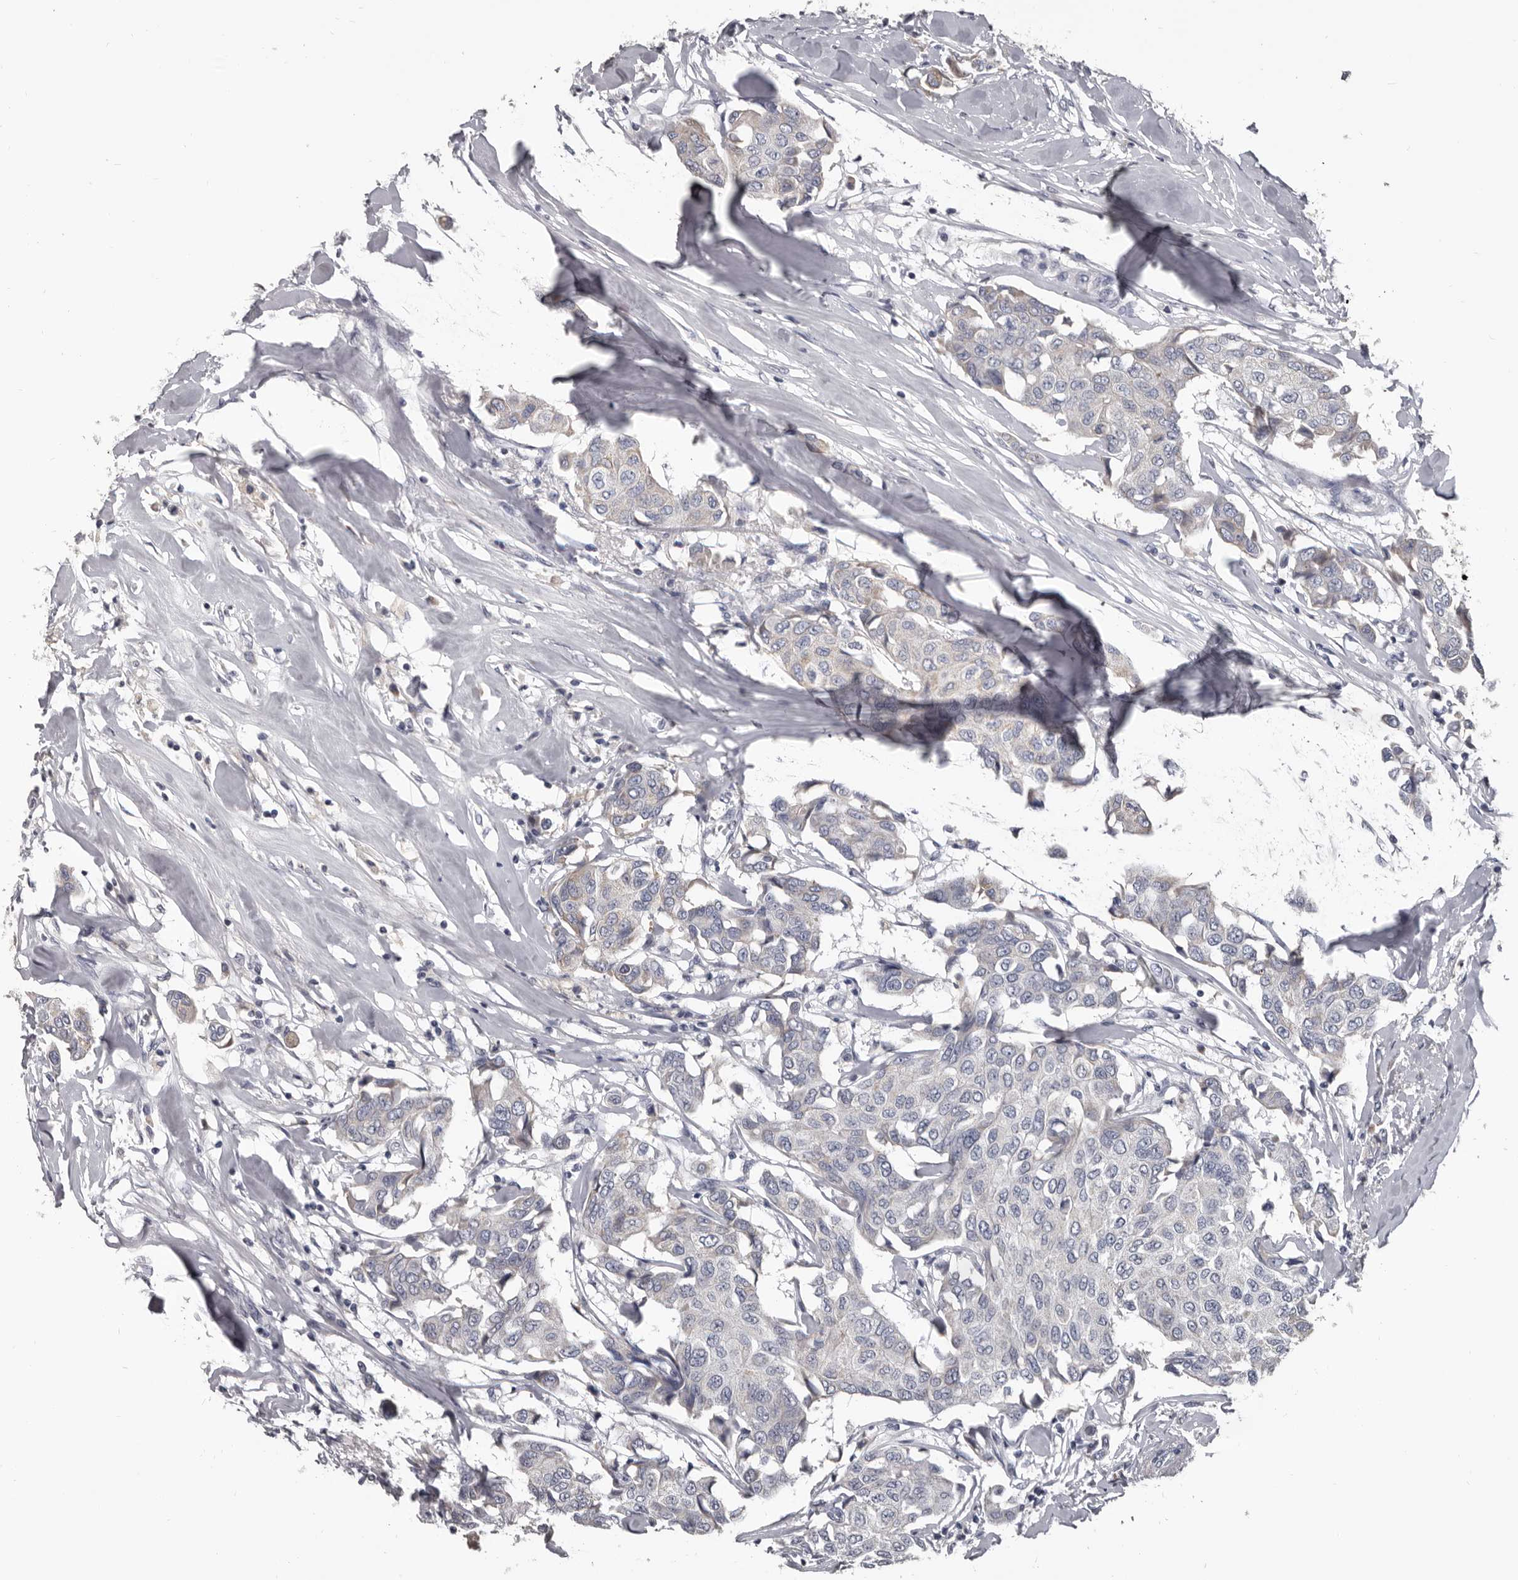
{"staining": {"intensity": "negative", "quantity": "none", "location": "none"}, "tissue": "breast cancer", "cell_type": "Tumor cells", "image_type": "cancer", "snomed": [{"axis": "morphology", "description": "Duct carcinoma"}, {"axis": "topography", "description": "Breast"}], "caption": "Invasive ductal carcinoma (breast) stained for a protein using immunohistochemistry demonstrates no expression tumor cells.", "gene": "ALDH5A1", "patient": {"sex": "female", "age": 80}}